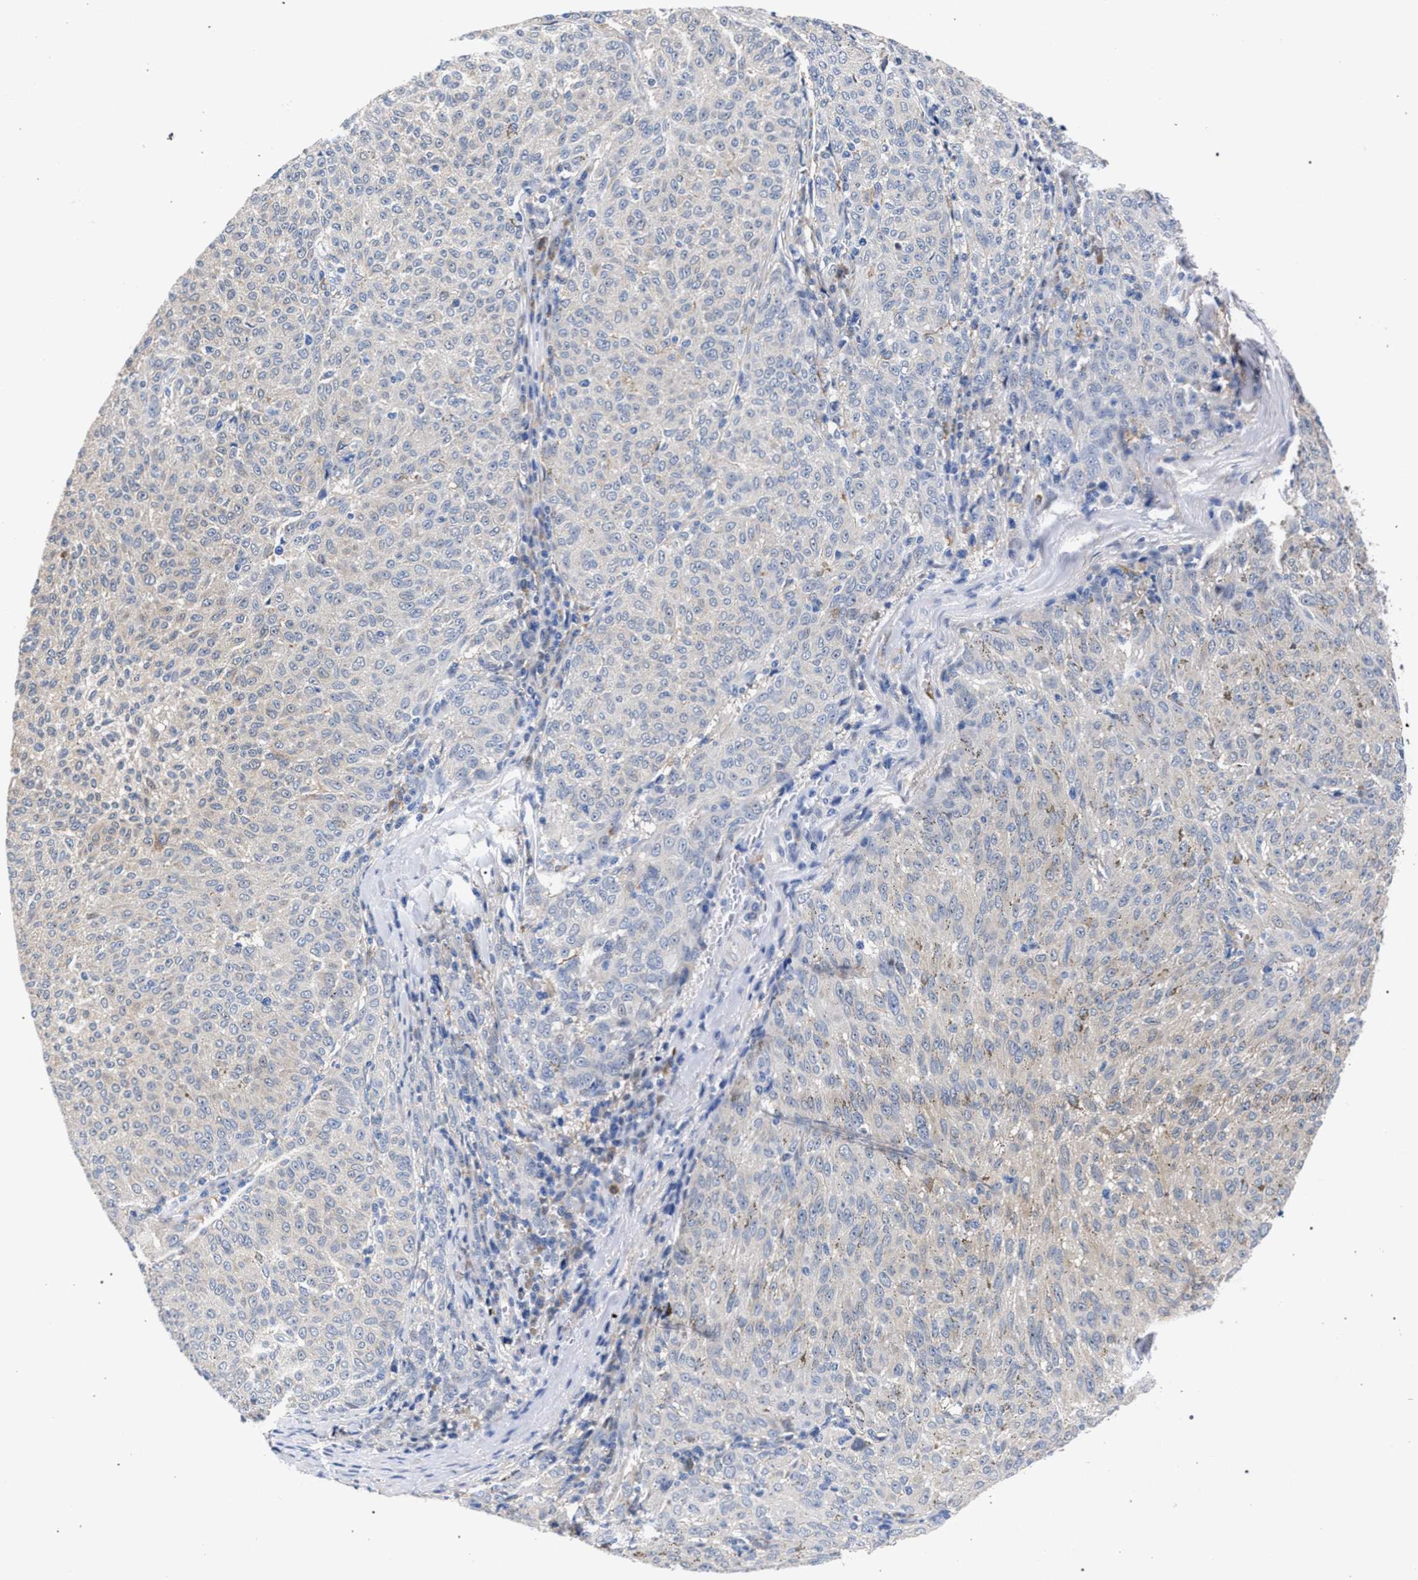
{"staining": {"intensity": "negative", "quantity": "none", "location": "none"}, "tissue": "melanoma", "cell_type": "Tumor cells", "image_type": "cancer", "snomed": [{"axis": "morphology", "description": "Malignant melanoma, NOS"}, {"axis": "topography", "description": "Skin"}], "caption": "Malignant melanoma stained for a protein using IHC reveals no staining tumor cells.", "gene": "ZNF462", "patient": {"sex": "female", "age": 72}}